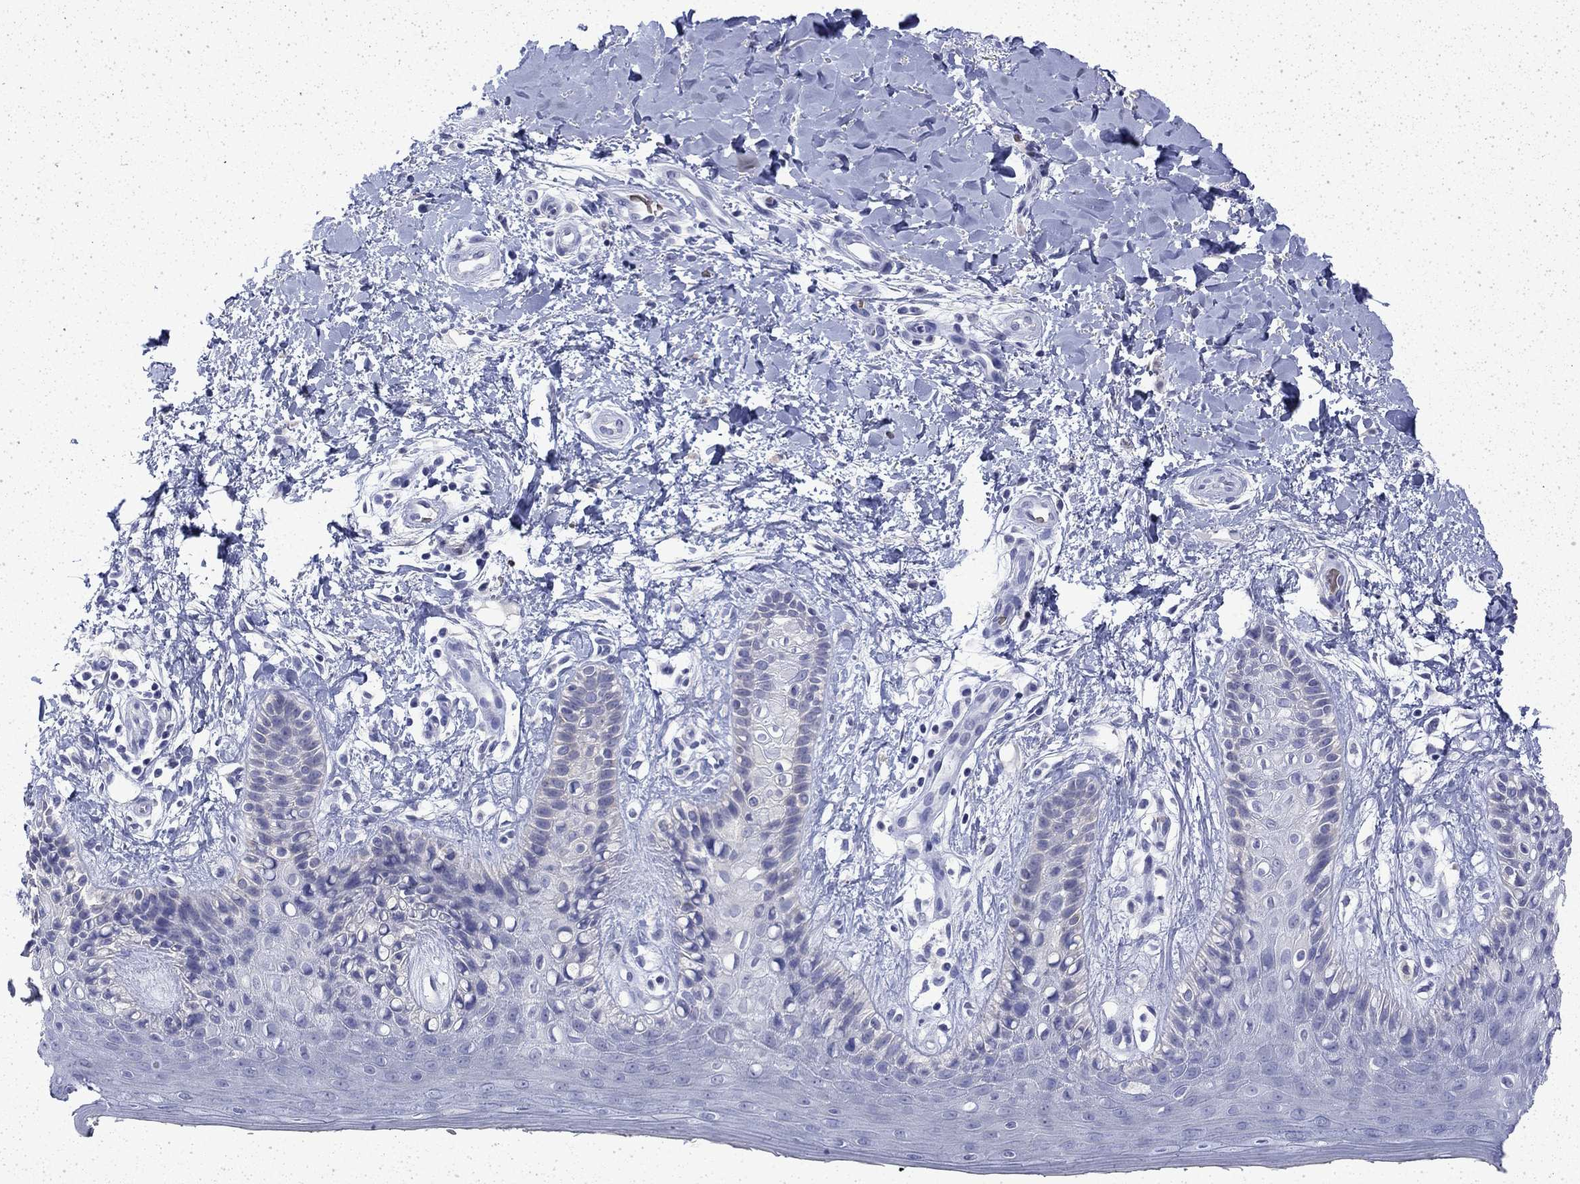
{"staining": {"intensity": "negative", "quantity": "none", "location": "none"}, "tissue": "skin", "cell_type": "Epidermal cells", "image_type": "normal", "snomed": [{"axis": "morphology", "description": "Normal tissue, NOS"}, {"axis": "topography", "description": "Anal"}], "caption": "Image shows no protein staining in epidermal cells of benign skin.", "gene": "ENPP6", "patient": {"sex": "male", "age": 36}}